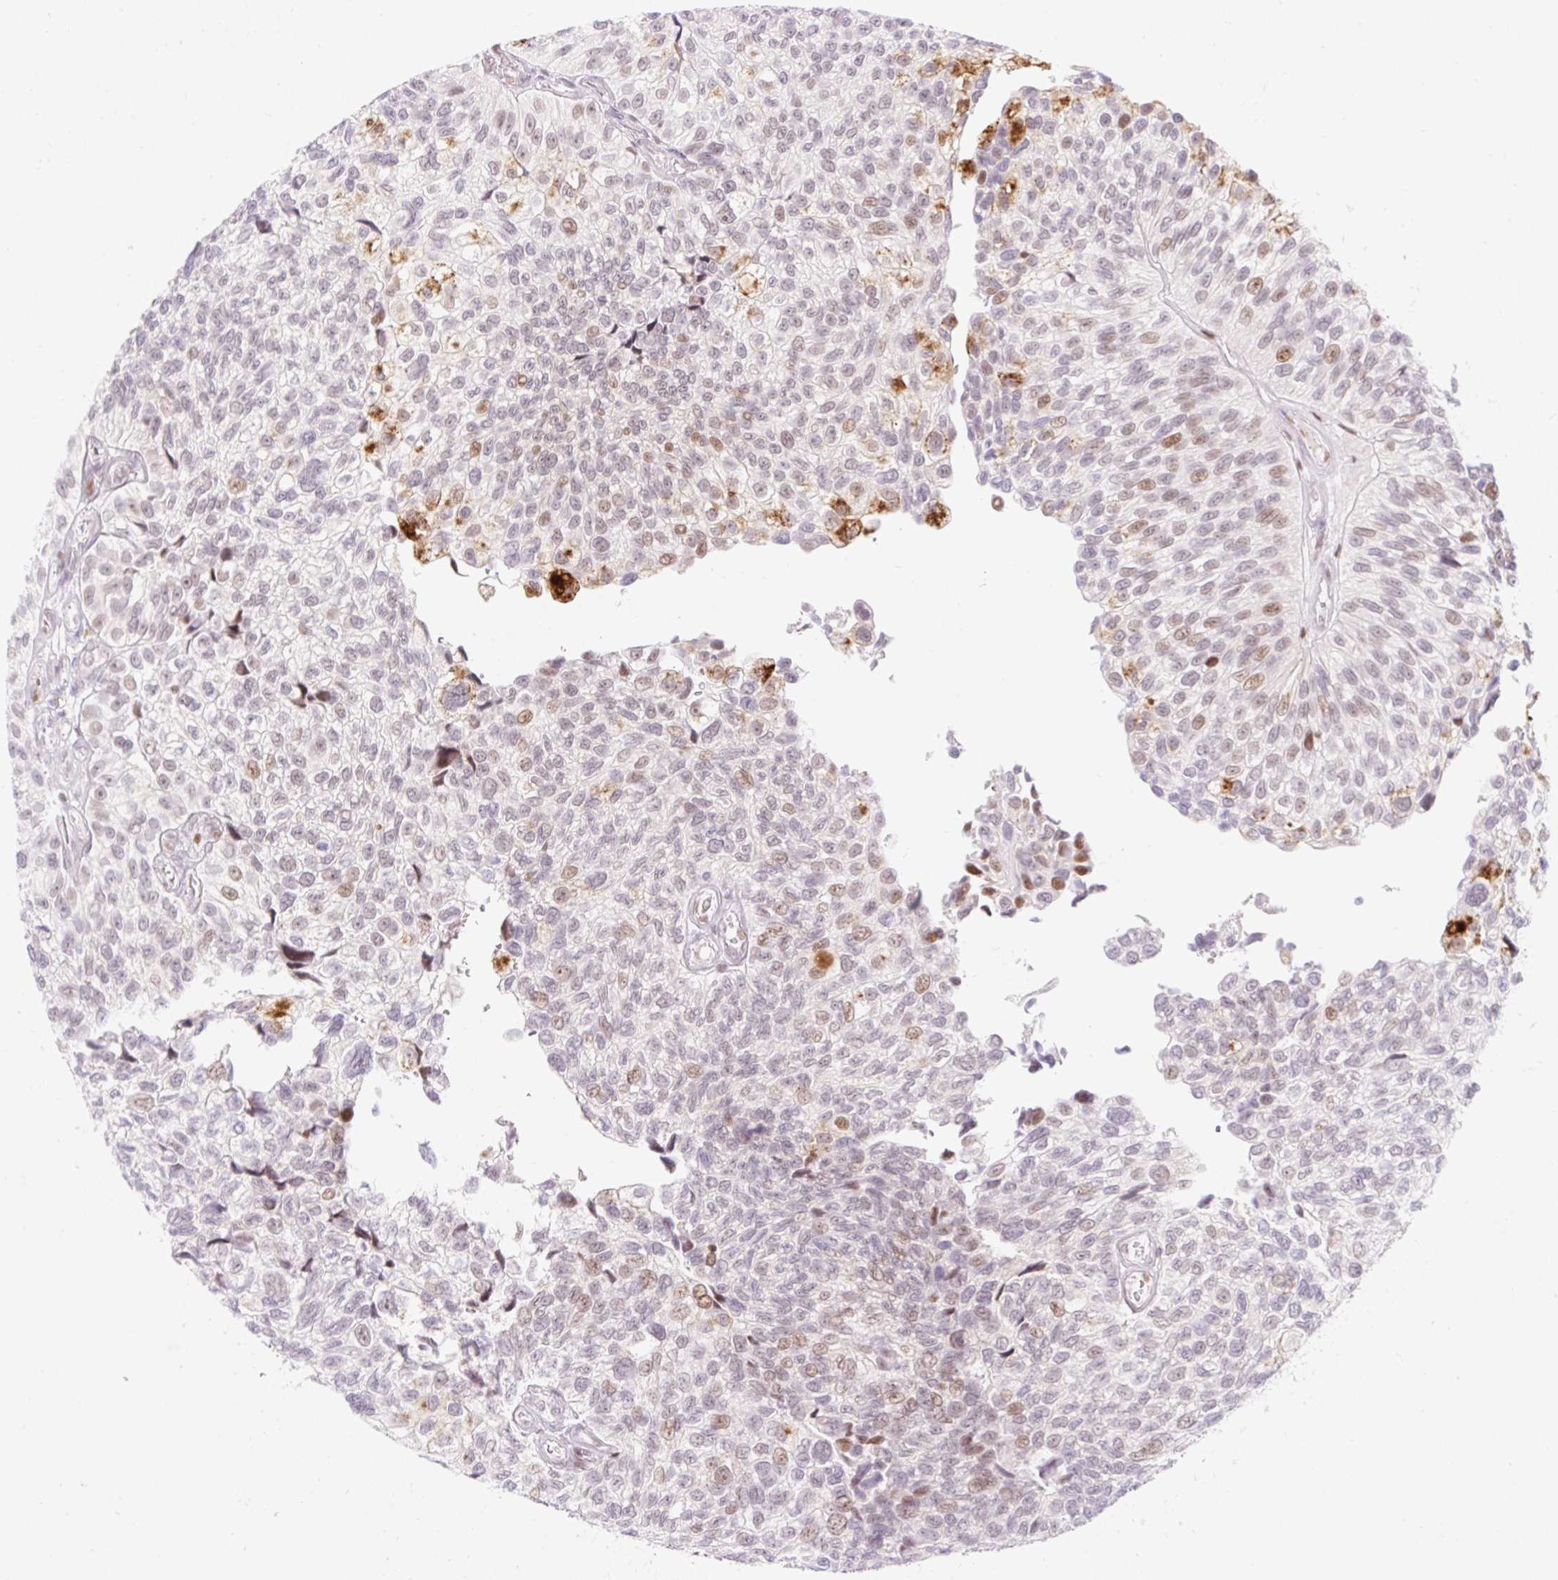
{"staining": {"intensity": "moderate", "quantity": "<25%", "location": "cytoplasmic/membranous,nuclear"}, "tissue": "urothelial cancer", "cell_type": "Tumor cells", "image_type": "cancer", "snomed": [{"axis": "morphology", "description": "Urothelial carcinoma, NOS"}, {"axis": "topography", "description": "Urinary bladder"}], "caption": "Tumor cells demonstrate low levels of moderate cytoplasmic/membranous and nuclear positivity in about <25% of cells in transitional cell carcinoma.", "gene": "H2BW1", "patient": {"sex": "male", "age": 87}}